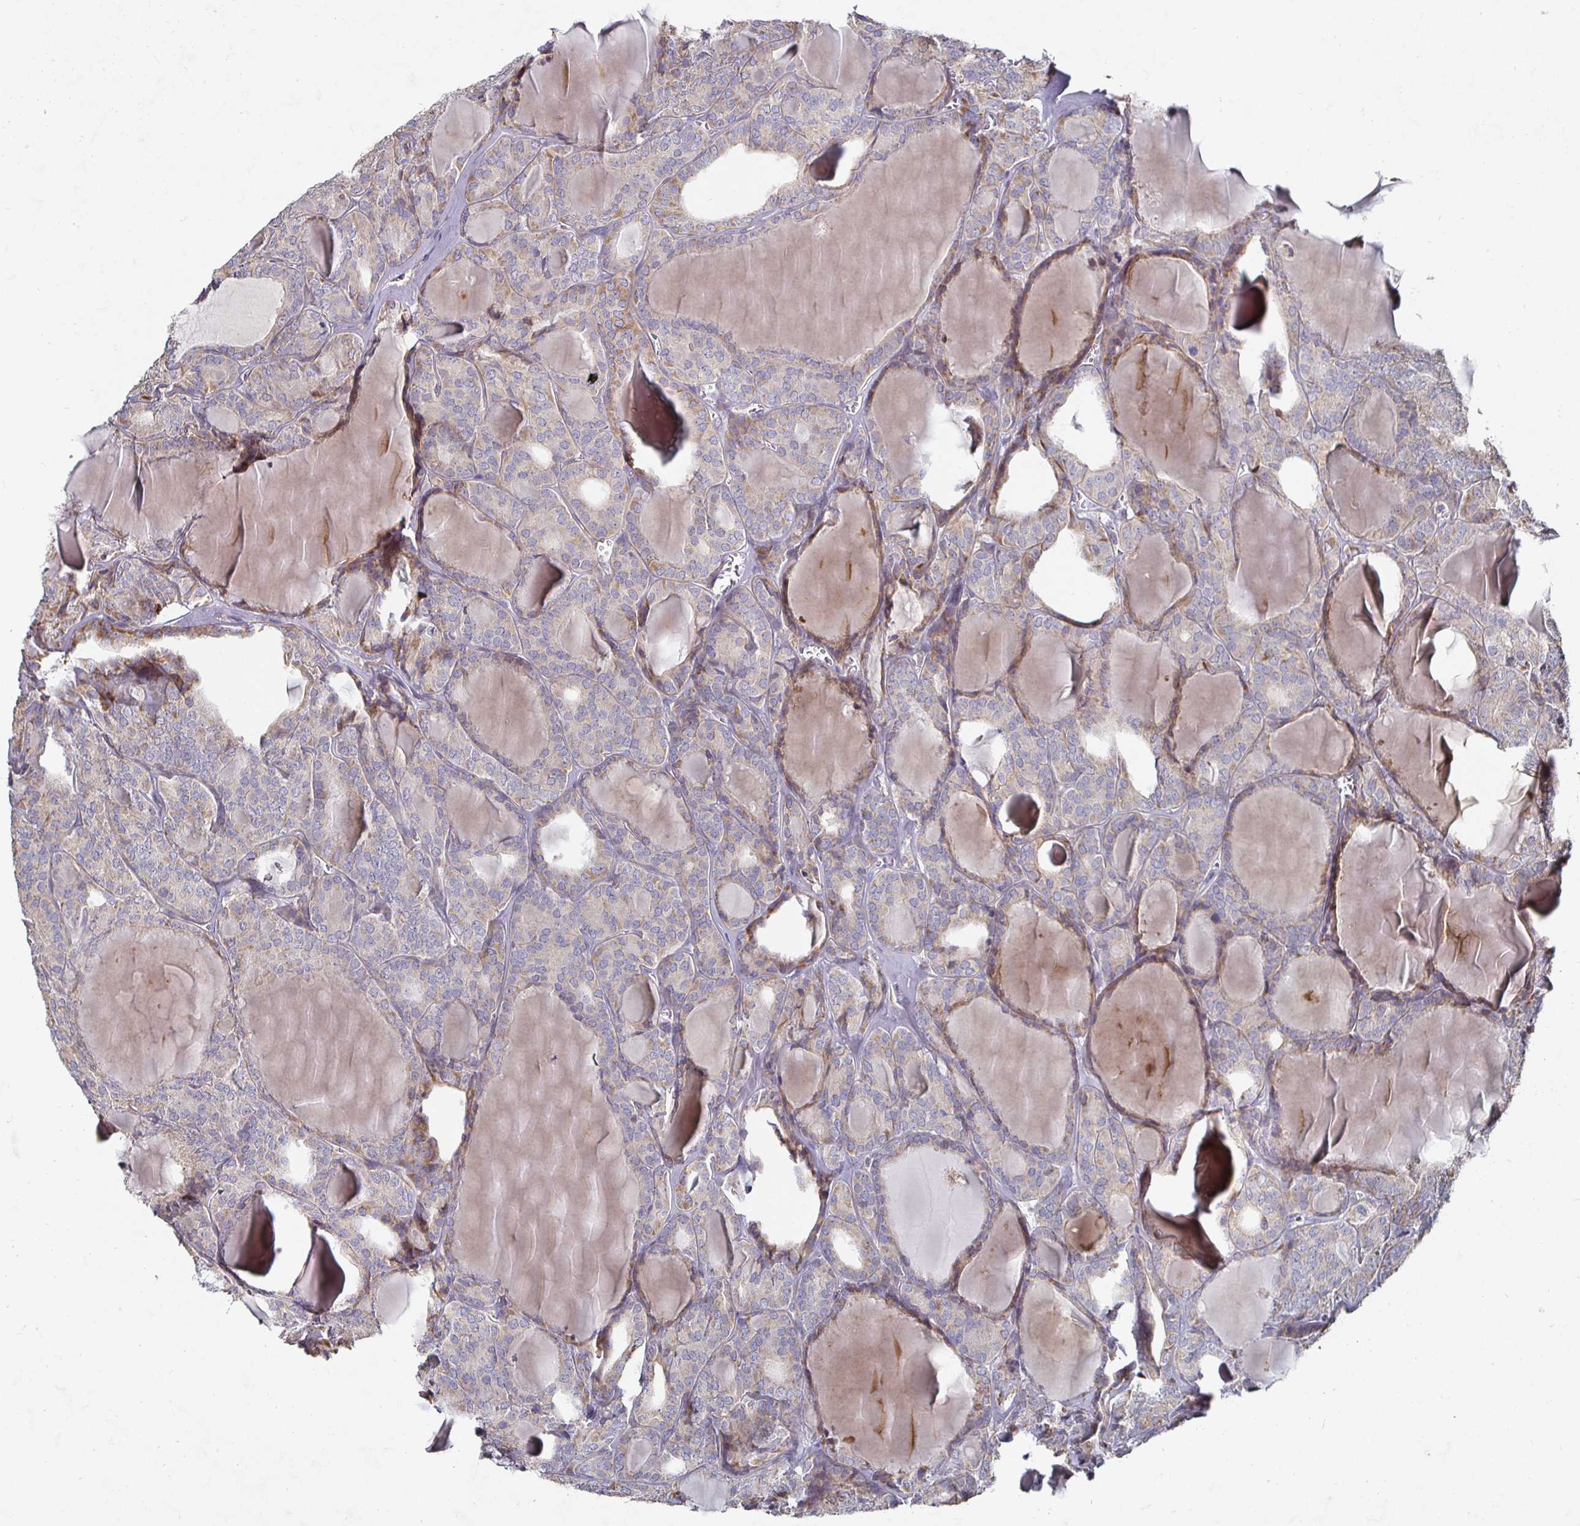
{"staining": {"intensity": "weak", "quantity": "25%-75%", "location": "cytoplasmic/membranous"}, "tissue": "thyroid cancer", "cell_type": "Tumor cells", "image_type": "cancer", "snomed": [{"axis": "morphology", "description": "Follicular adenoma carcinoma, NOS"}, {"axis": "topography", "description": "Thyroid gland"}], "caption": "Thyroid cancer (follicular adenoma carcinoma) stained for a protein shows weak cytoplasmic/membranous positivity in tumor cells.", "gene": "NRSN1", "patient": {"sex": "male", "age": 74}}